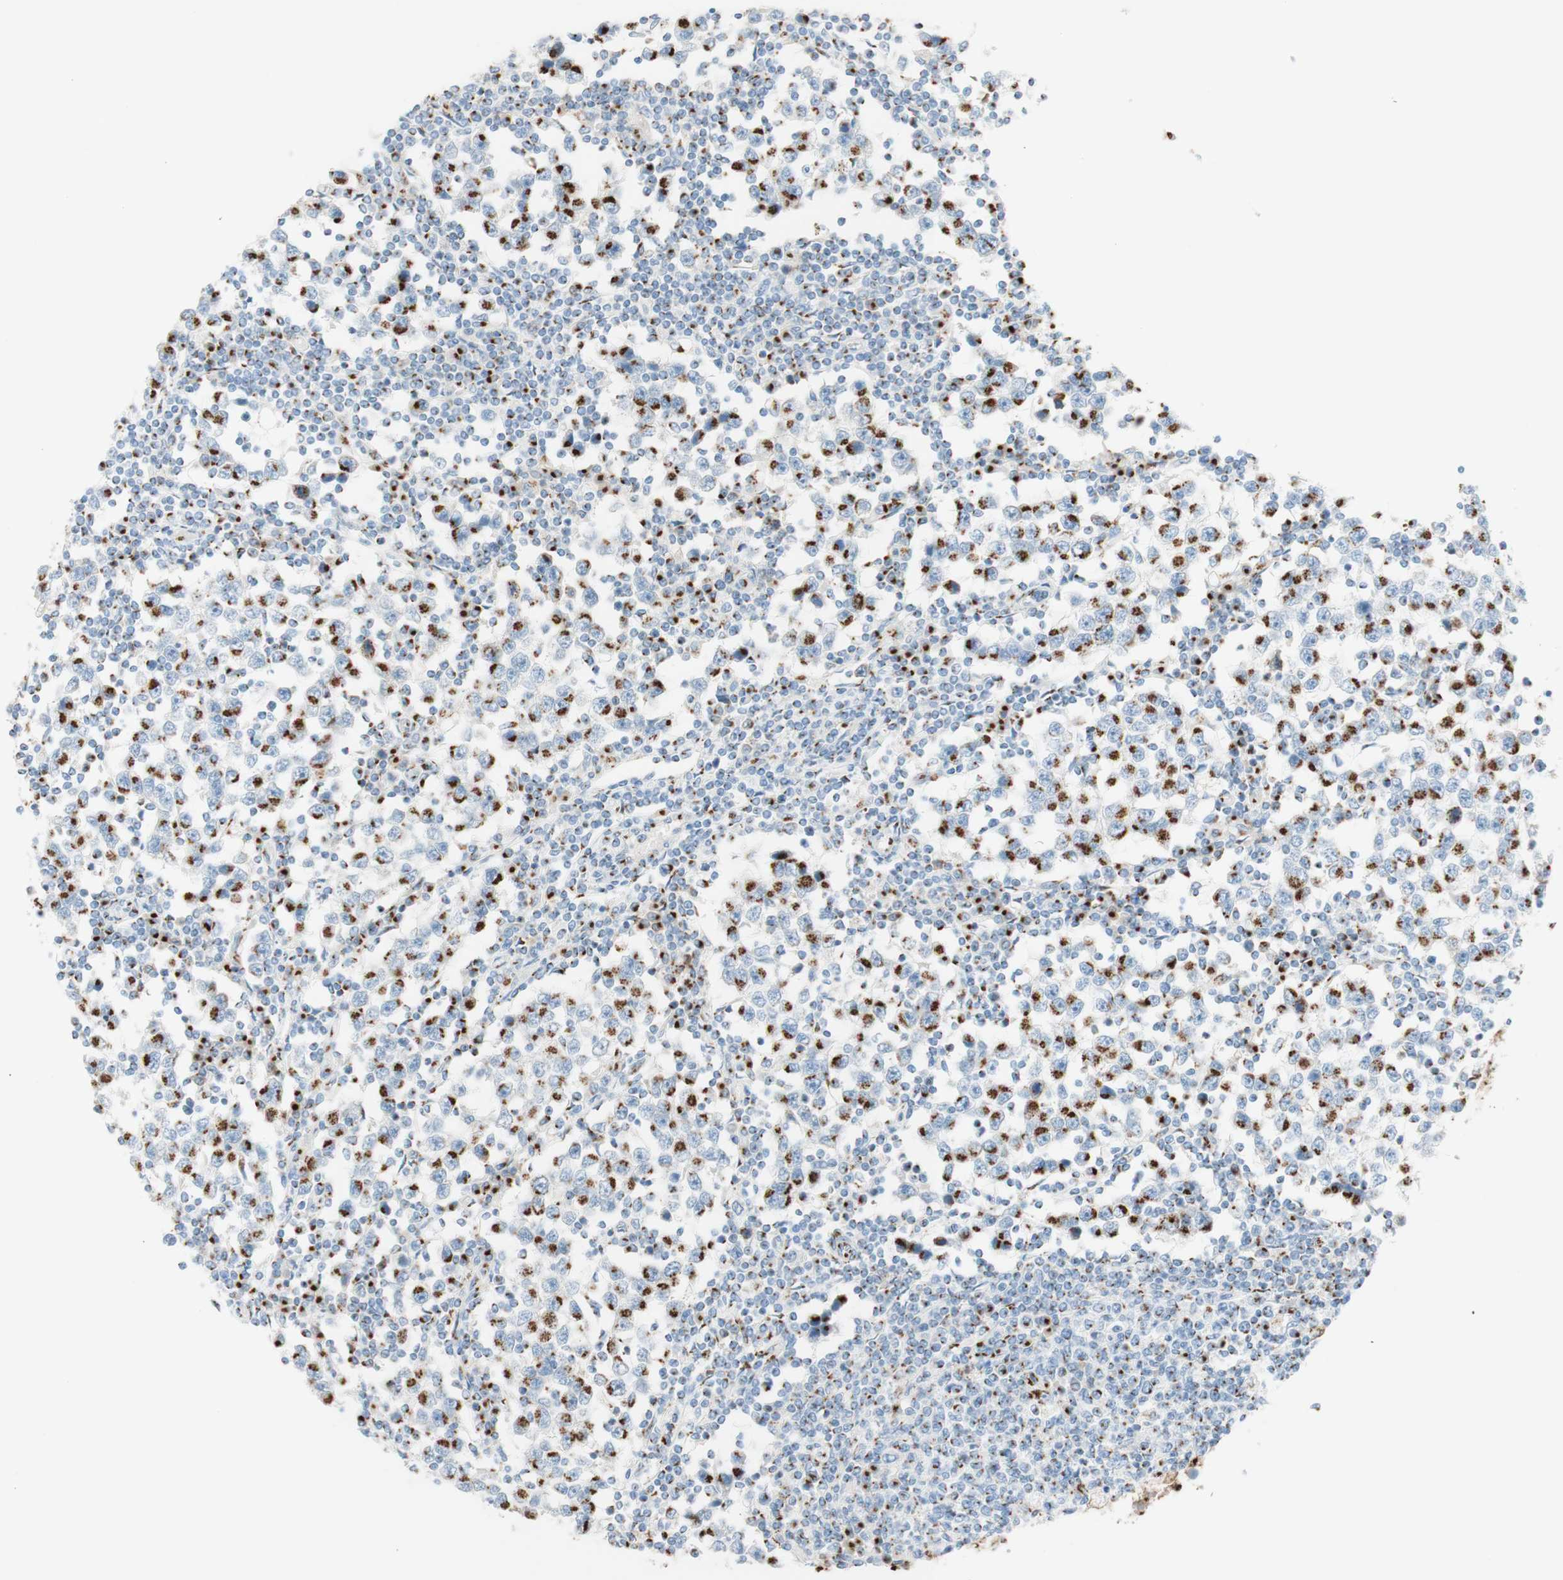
{"staining": {"intensity": "strong", "quantity": "25%-75%", "location": "cytoplasmic/membranous"}, "tissue": "testis cancer", "cell_type": "Tumor cells", "image_type": "cancer", "snomed": [{"axis": "morphology", "description": "Seminoma, NOS"}, {"axis": "topography", "description": "Testis"}], "caption": "A micrograph showing strong cytoplasmic/membranous expression in about 25%-75% of tumor cells in seminoma (testis), as visualized by brown immunohistochemical staining.", "gene": "GOLGB1", "patient": {"sex": "male", "age": 65}}